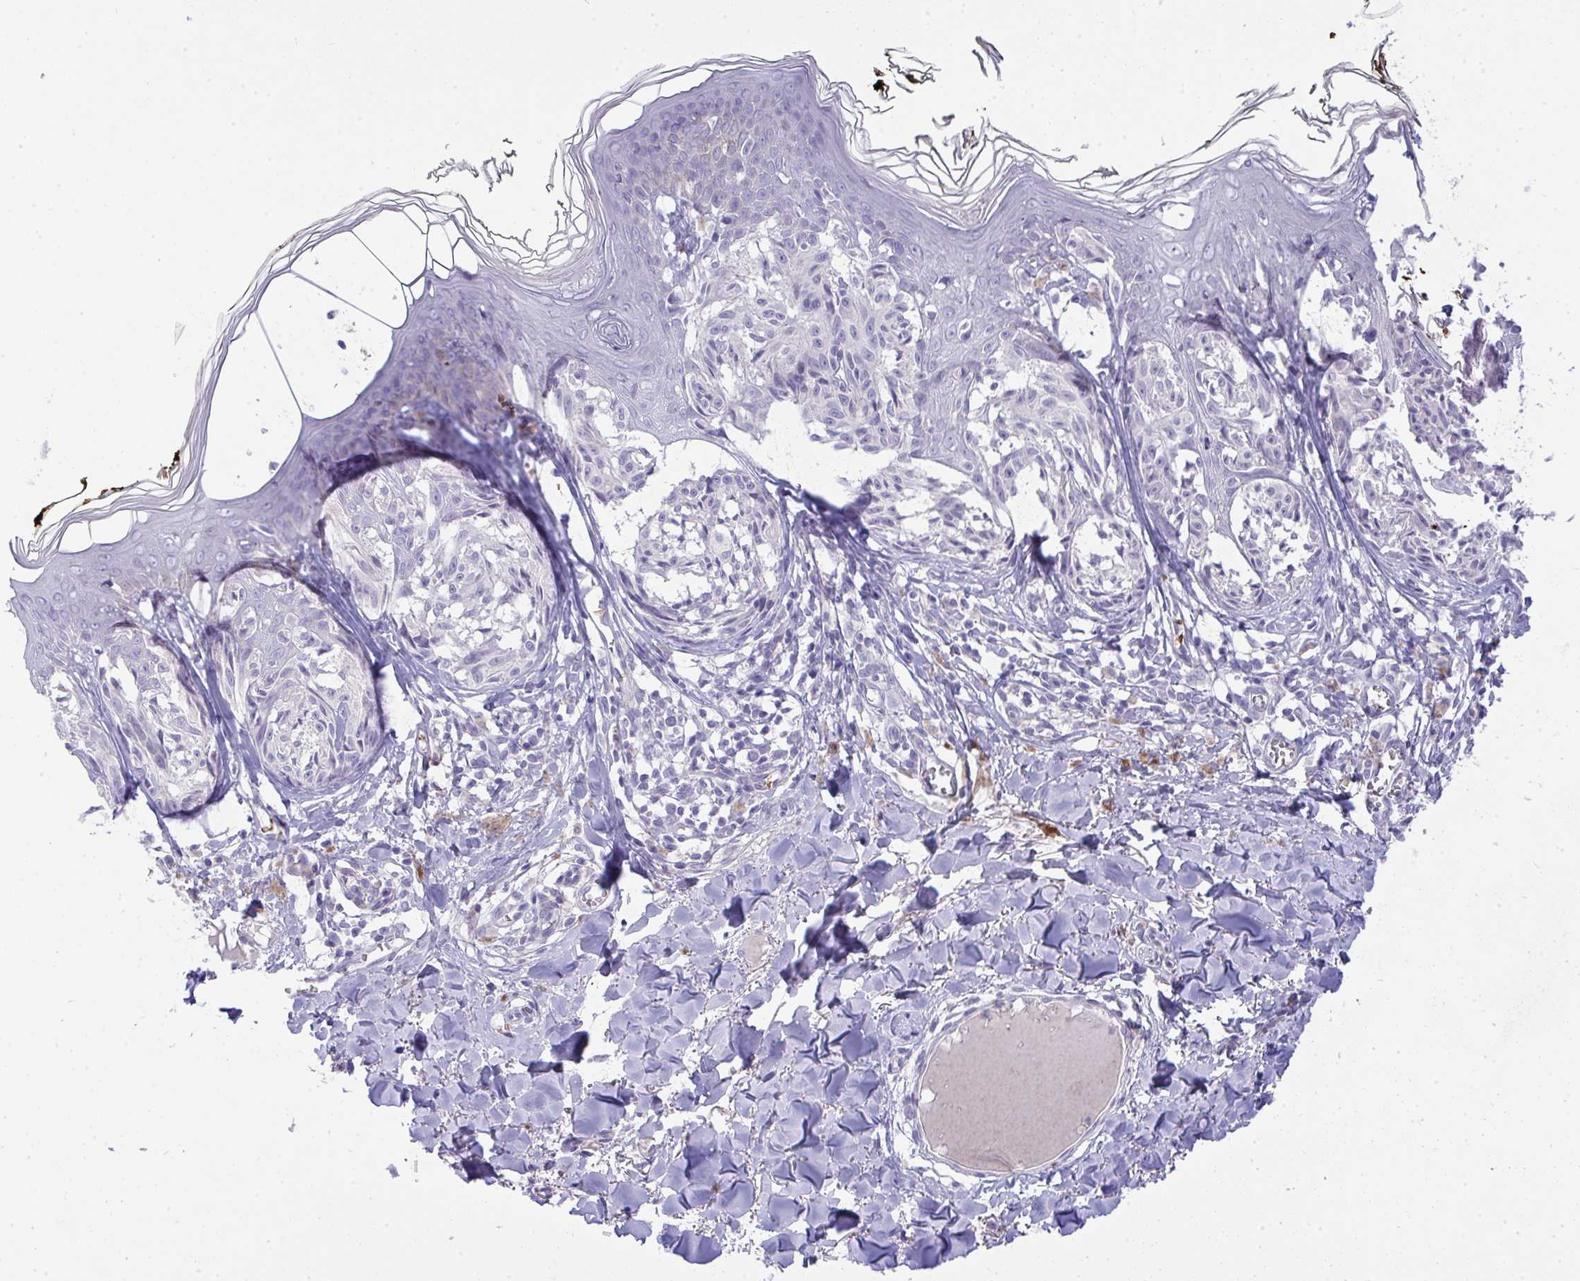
{"staining": {"intensity": "negative", "quantity": "none", "location": "none"}, "tissue": "melanoma", "cell_type": "Tumor cells", "image_type": "cancer", "snomed": [{"axis": "morphology", "description": "Malignant melanoma, NOS"}, {"axis": "topography", "description": "Skin"}], "caption": "Tumor cells show no significant expression in melanoma. The staining is performed using DAB (3,3'-diaminobenzidine) brown chromogen with nuclei counter-stained in using hematoxylin.", "gene": "SPTB", "patient": {"sex": "female", "age": 43}}